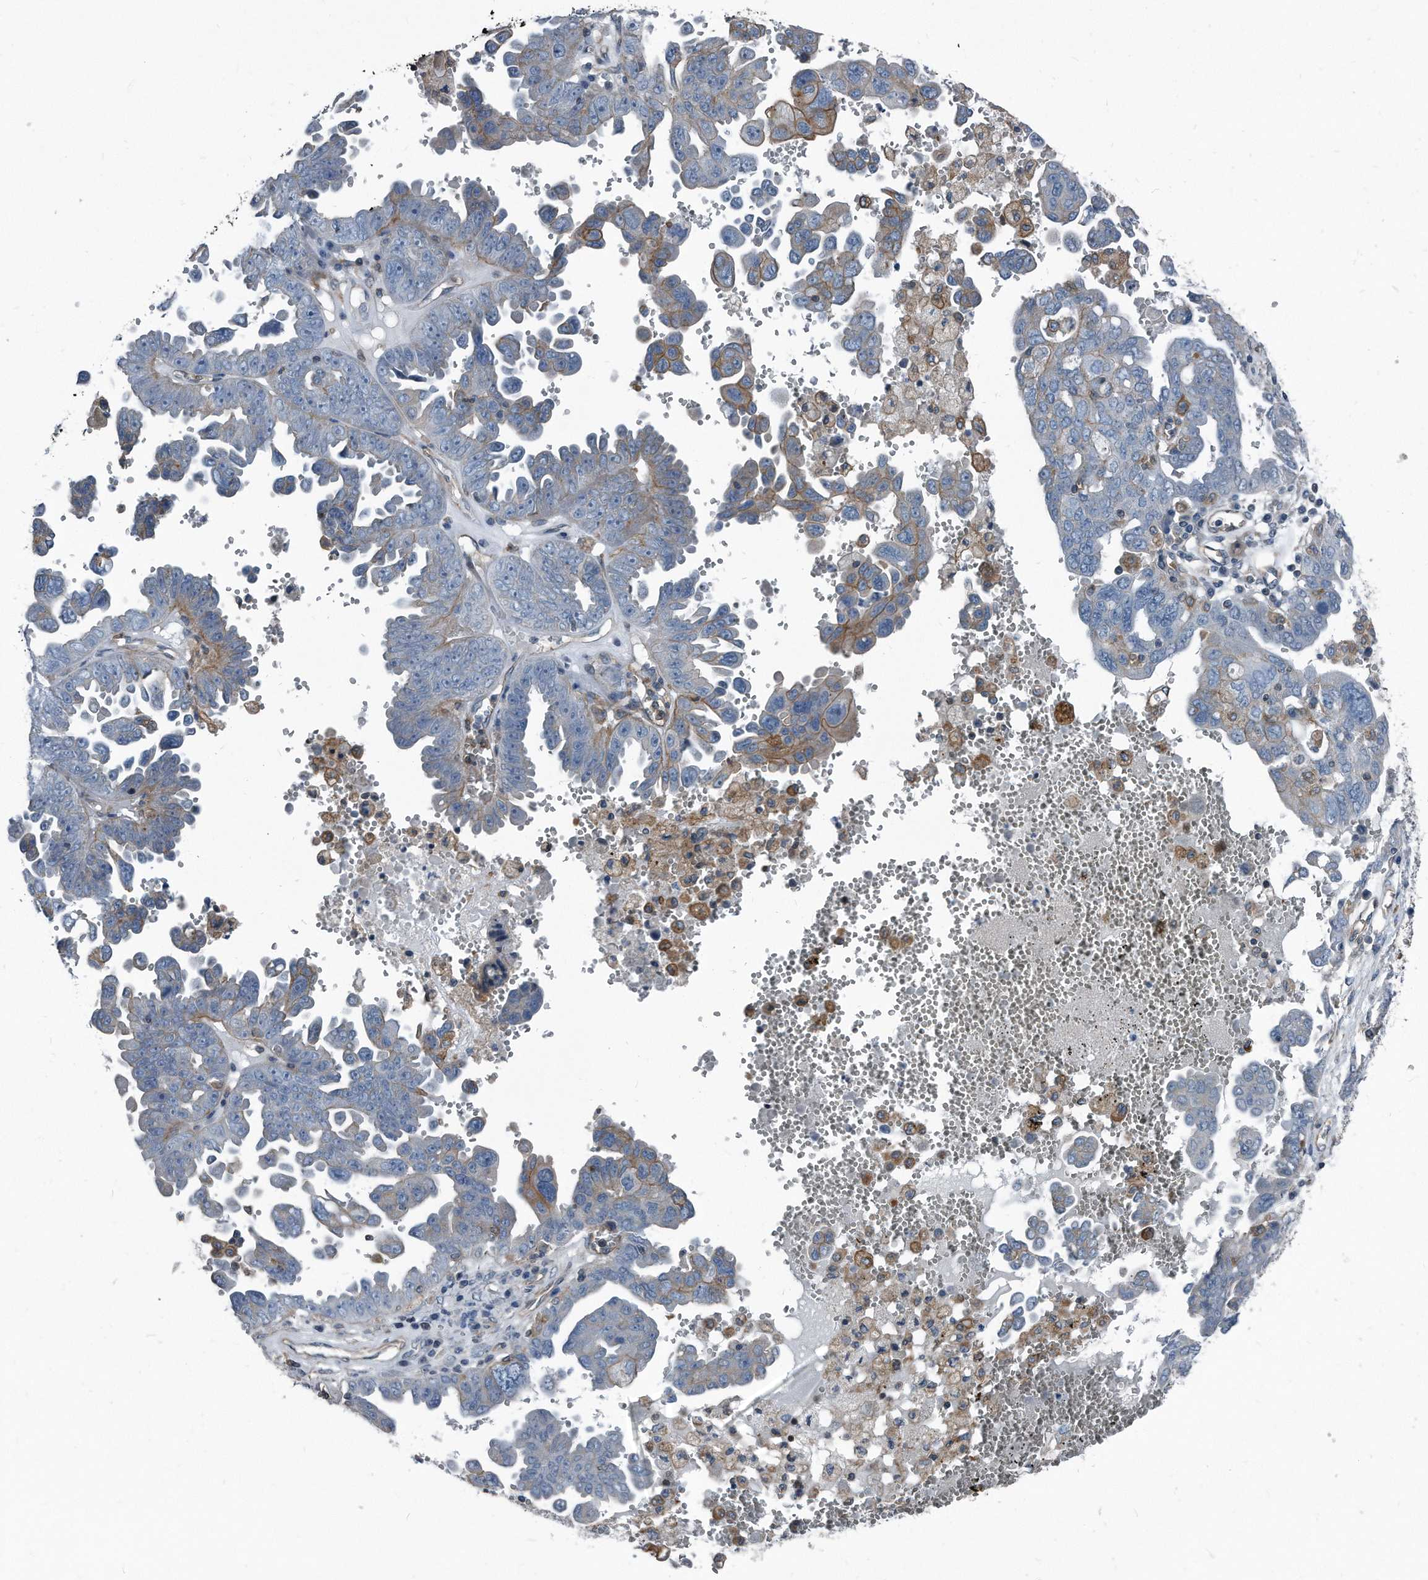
{"staining": {"intensity": "moderate", "quantity": "<25%", "location": "cytoplasmic/membranous"}, "tissue": "ovarian cancer", "cell_type": "Tumor cells", "image_type": "cancer", "snomed": [{"axis": "morphology", "description": "Carcinoma, endometroid"}, {"axis": "topography", "description": "Ovary"}], "caption": "Immunohistochemical staining of human ovarian endometroid carcinoma displays moderate cytoplasmic/membranous protein expression in approximately <25% of tumor cells.", "gene": "PLEC", "patient": {"sex": "female", "age": 62}}